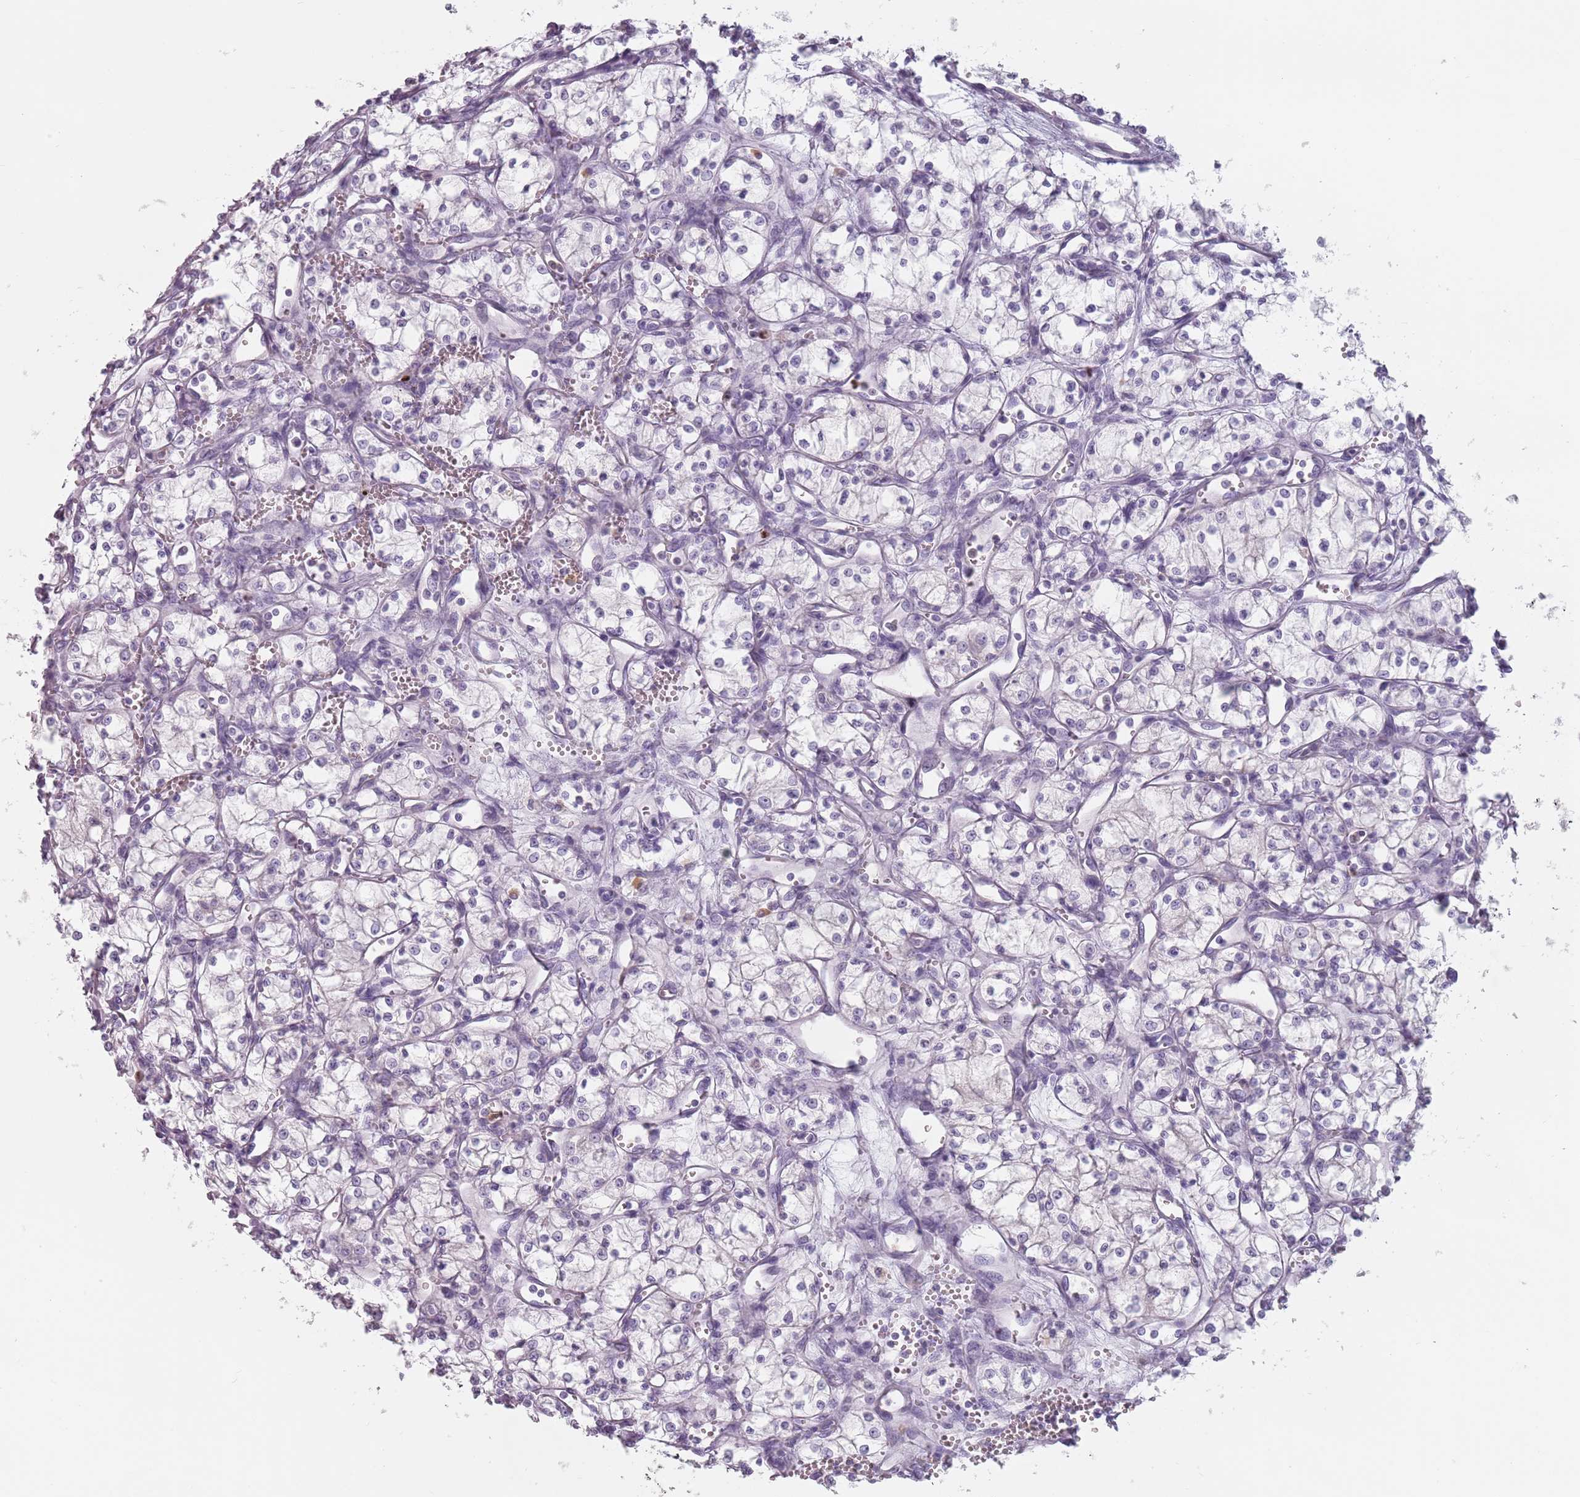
{"staining": {"intensity": "negative", "quantity": "none", "location": "none"}, "tissue": "renal cancer", "cell_type": "Tumor cells", "image_type": "cancer", "snomed": [{"axis": "morphology", "description": "Adenocarcinoma, NOS"}, {"axis": "topography", "description": "Kidney"}], "caption": "Tumor cells are negative for protein expression in human renal cancer. (Immunohistochemistry (ihc), brightfield microscopy, high magnification).", "gene": "ZNF584", "patient": {"sex": "male", "age": 59}}